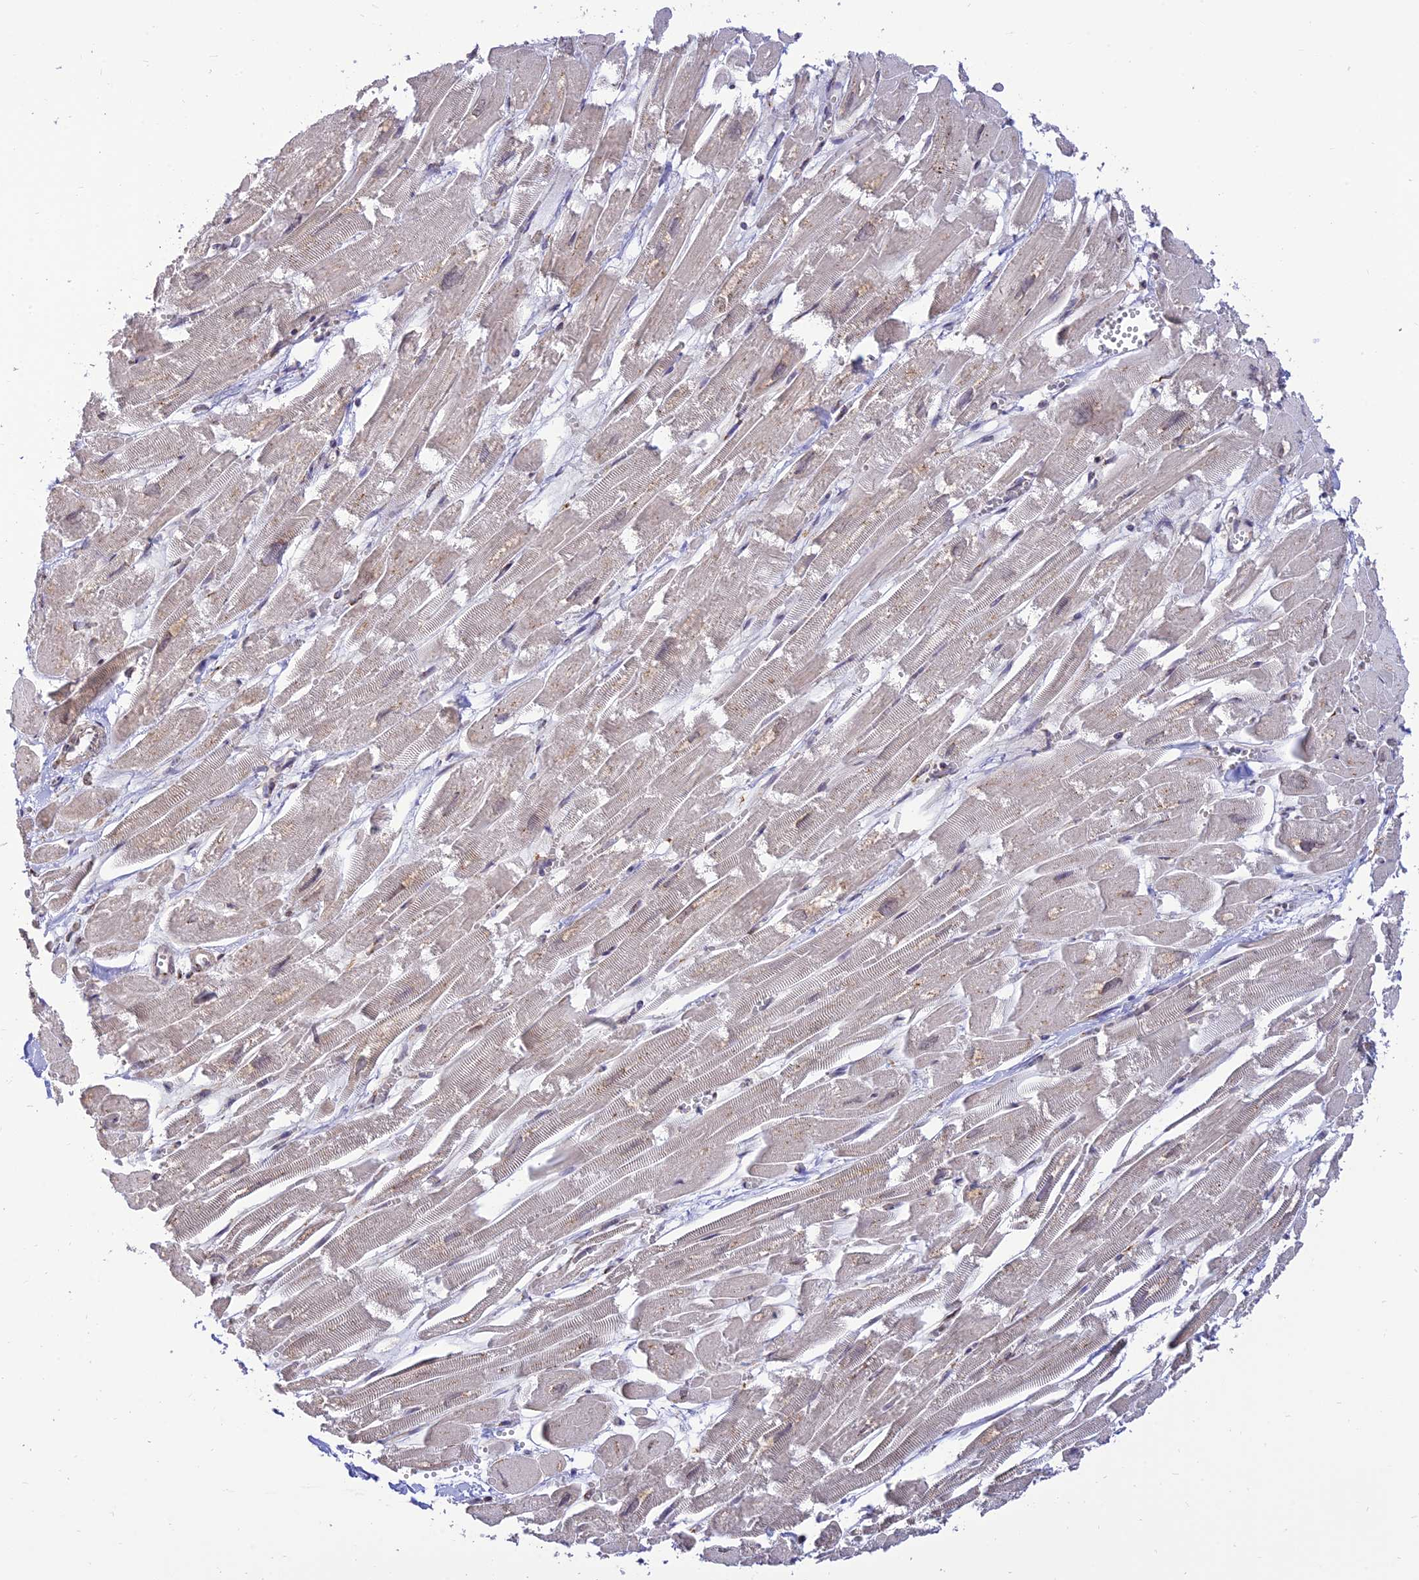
{"staining": {"intensity": "negative", "quantity": "none", "location": "none"}, "tissue": "heart muscle", "cell_type": "Cardiomyocytes", "image_type": "normal", "snomed": [{"axis": "morphology", "description": "Normal tissue, NOS"}, {"axis": "topography", "description": "Heart"}], "caption": "A high-resolution histopathology image shows immunohistochemistry staining of benign heart muscle, which displays no significant staining in cardiomyocytes.", "gene": "GOLGA3", "patient": {"sex": "male", "age": 54}}